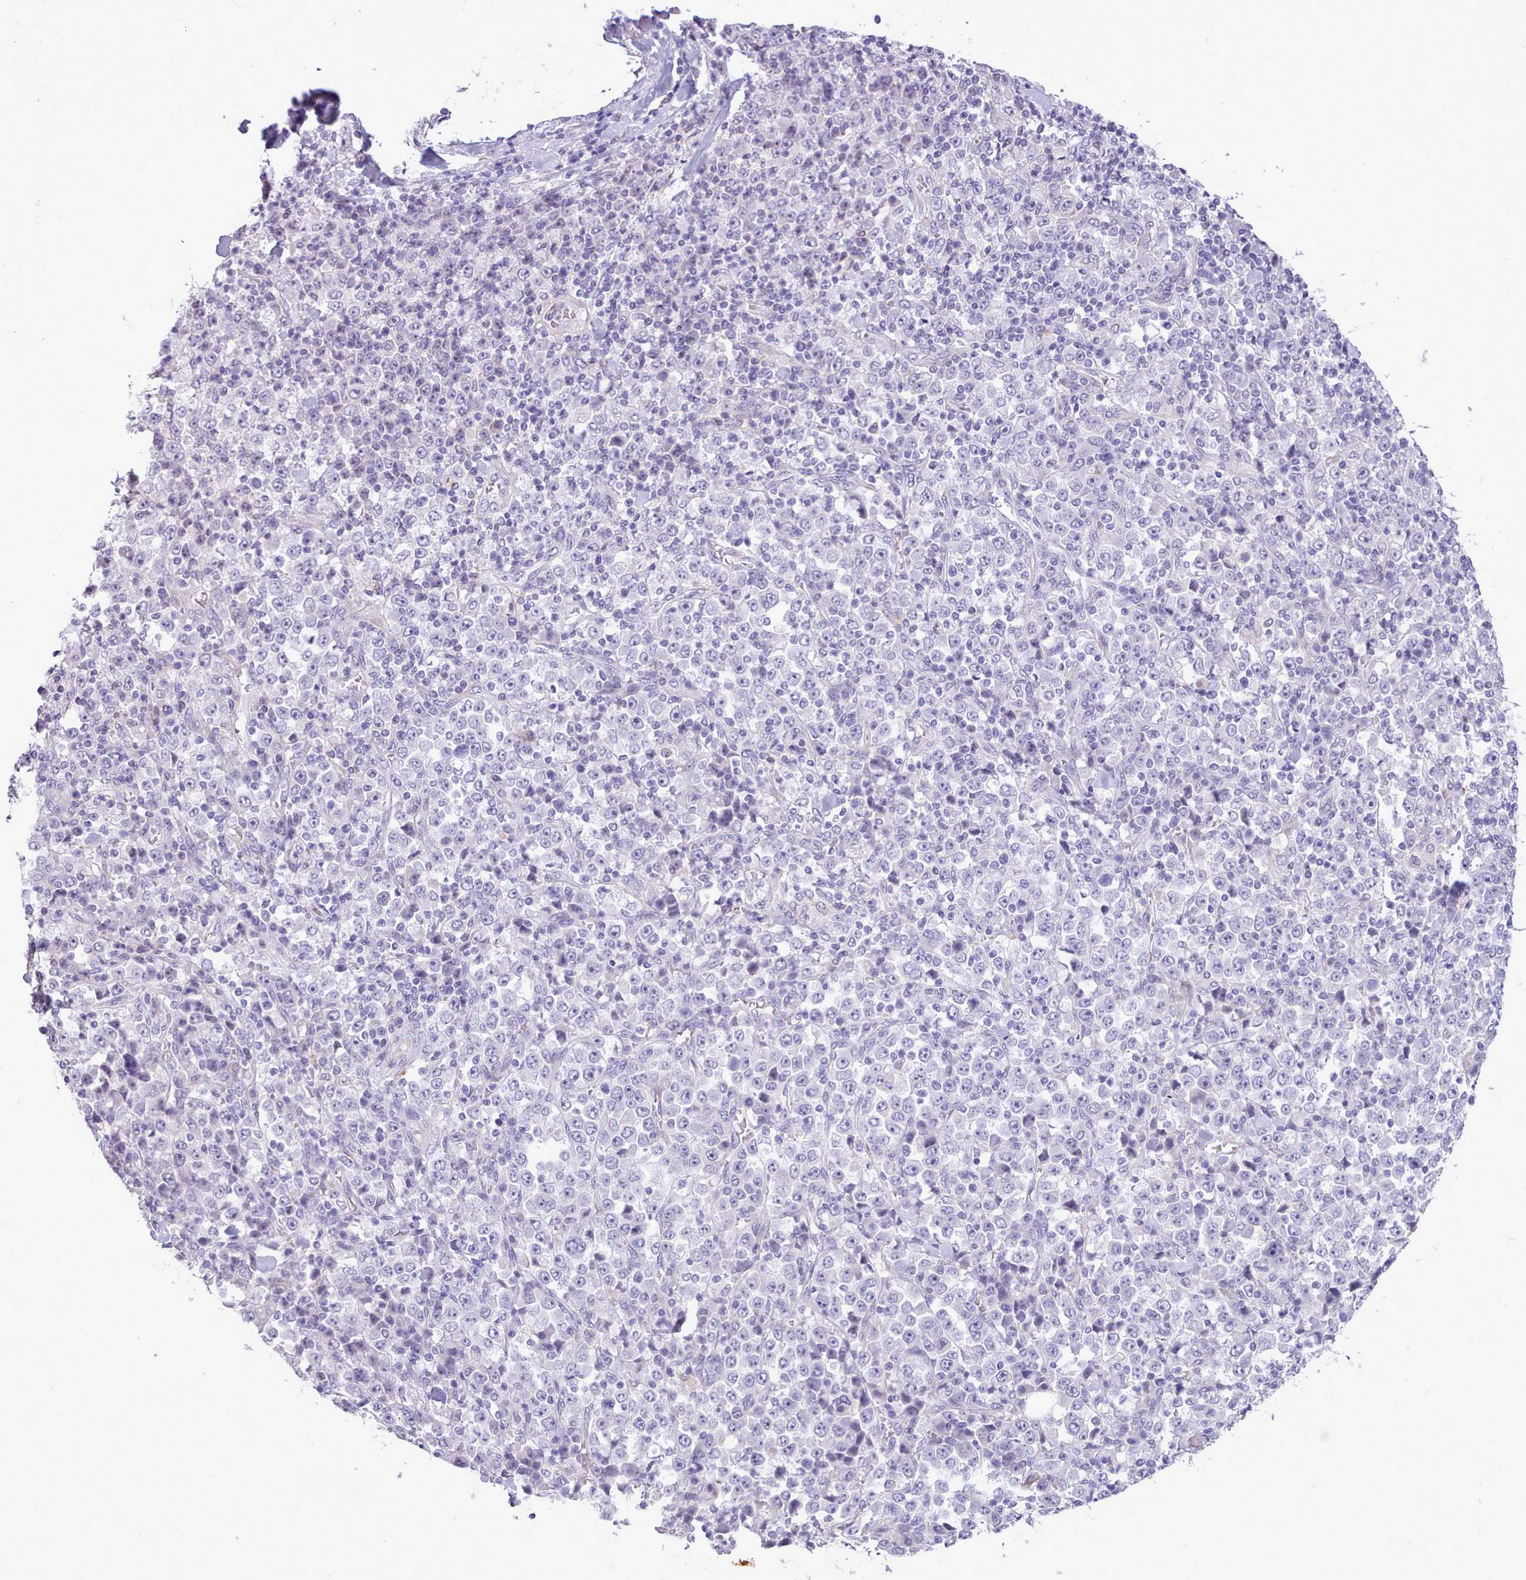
{"staining": {"intensity": "negative", "quantity": "none", "location": "none"}, "tissue": "stomach cancer", "cell_type": "Tumor cells", "image_type": "cancer", "snomed": [{"axis": "morphology", "description": "Normal tissue, NOS"}, {"axis": "morphology", "description": "Adenocarcinoma, NOS"}, {"axis": "topography", "description": "Stomach, upper"}, {"axis": "topography", "description": "Stomach"}], "caption": "Stomach cancer (adenocarcinoma) stained for a protein using immunohistochemistry (IHC) demonstrates no positivity tumor cells.", "gene": "CYP2A13", "patient": {"sex": "male", "age": 59}}